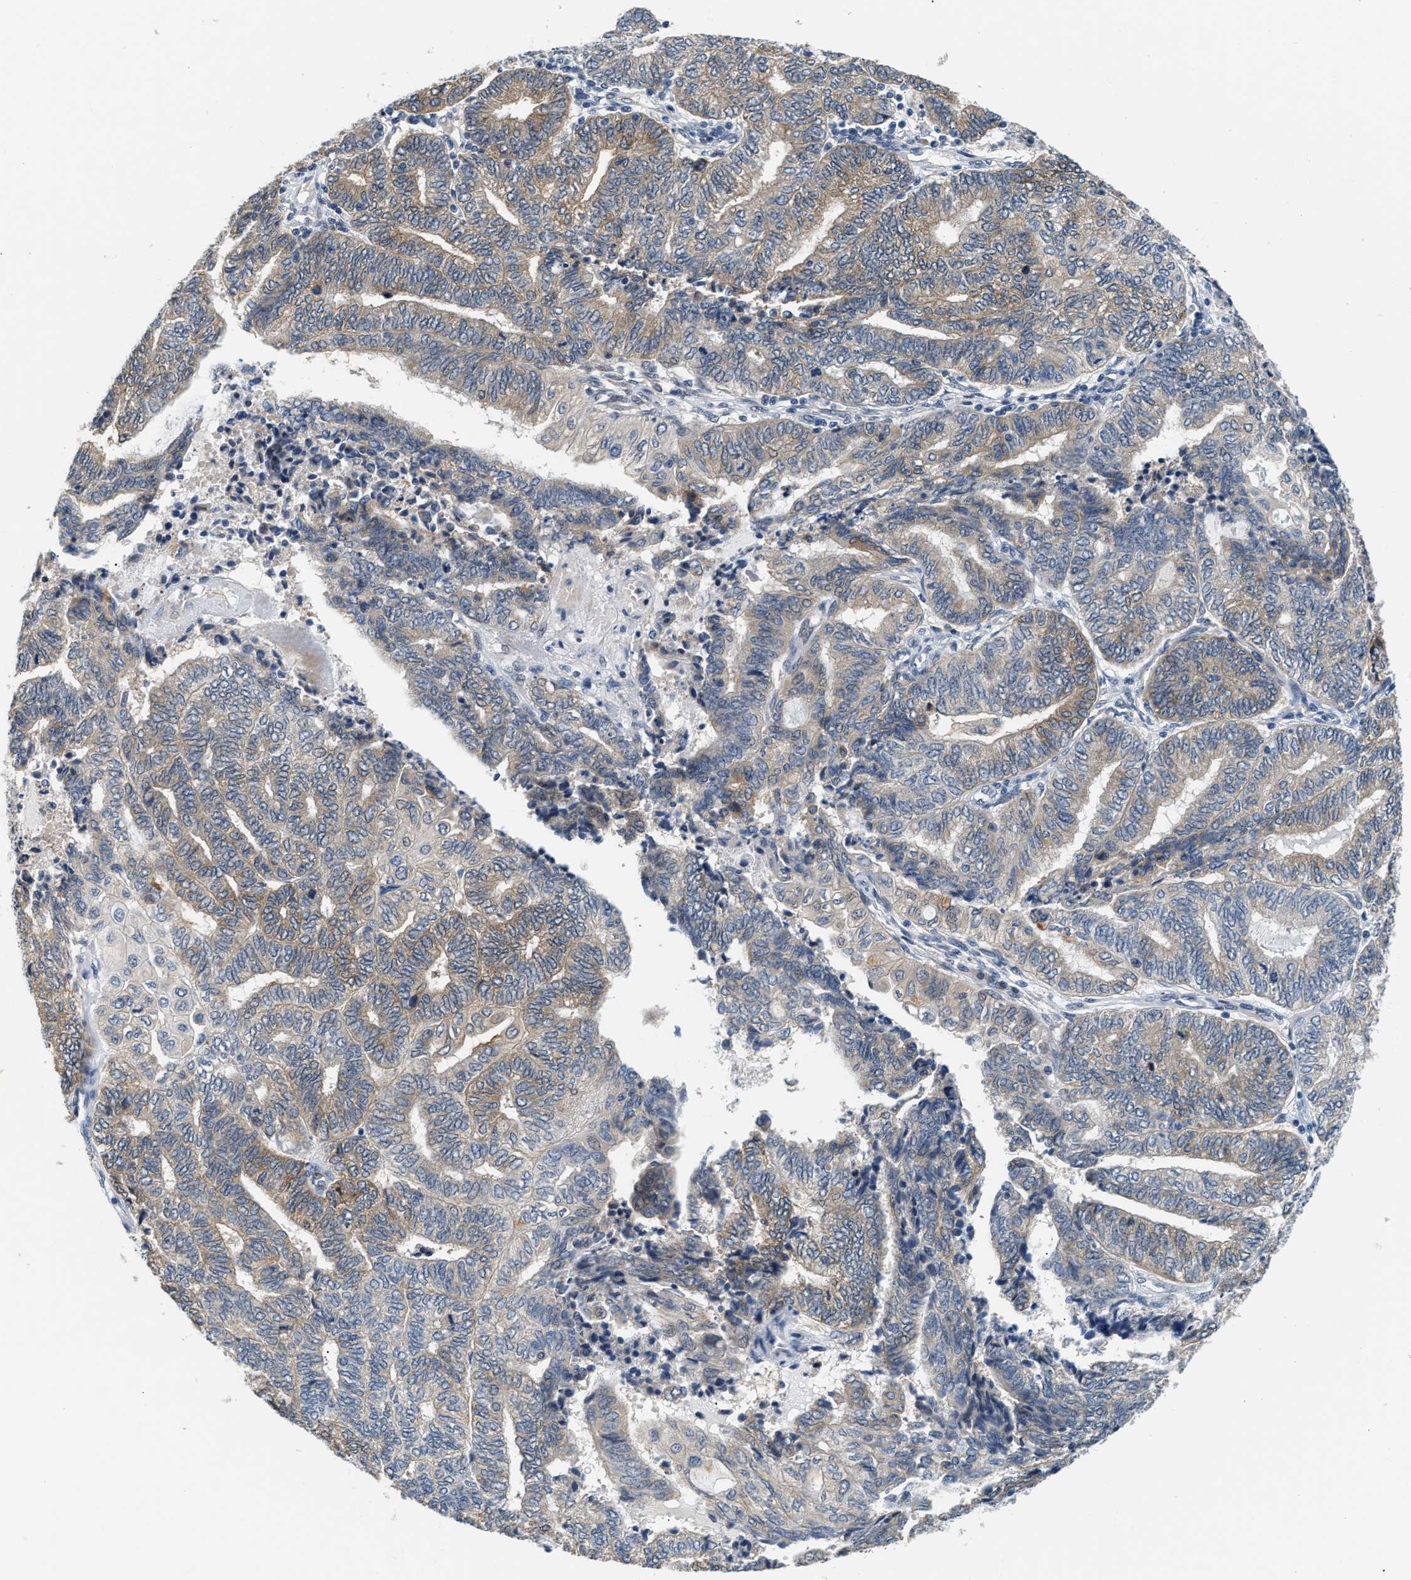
{"staining": {"intensity": "moderate", "quantity": ">75%", "location": "cytoplasmic/membranous"}, "tissue": "endometrial cancer", "cell_type": "Tumor cells", "image_type": "cancer", "snomed": [{"axis": "morphology", "description": "Adenocarcinoma, NOS"}, {"axis": "topography", "description": "Uterus"}, {"axis": "topography", "description": "Endometrium"}], "caption": "A photomicrograph of endometrial adenocarcinoma stained for a protein reveals moderate cytoplasmic/membranous brown staining in tumor cells.", "gene": "PPM1H", "patient": {"sex": "female", "age": 70}}